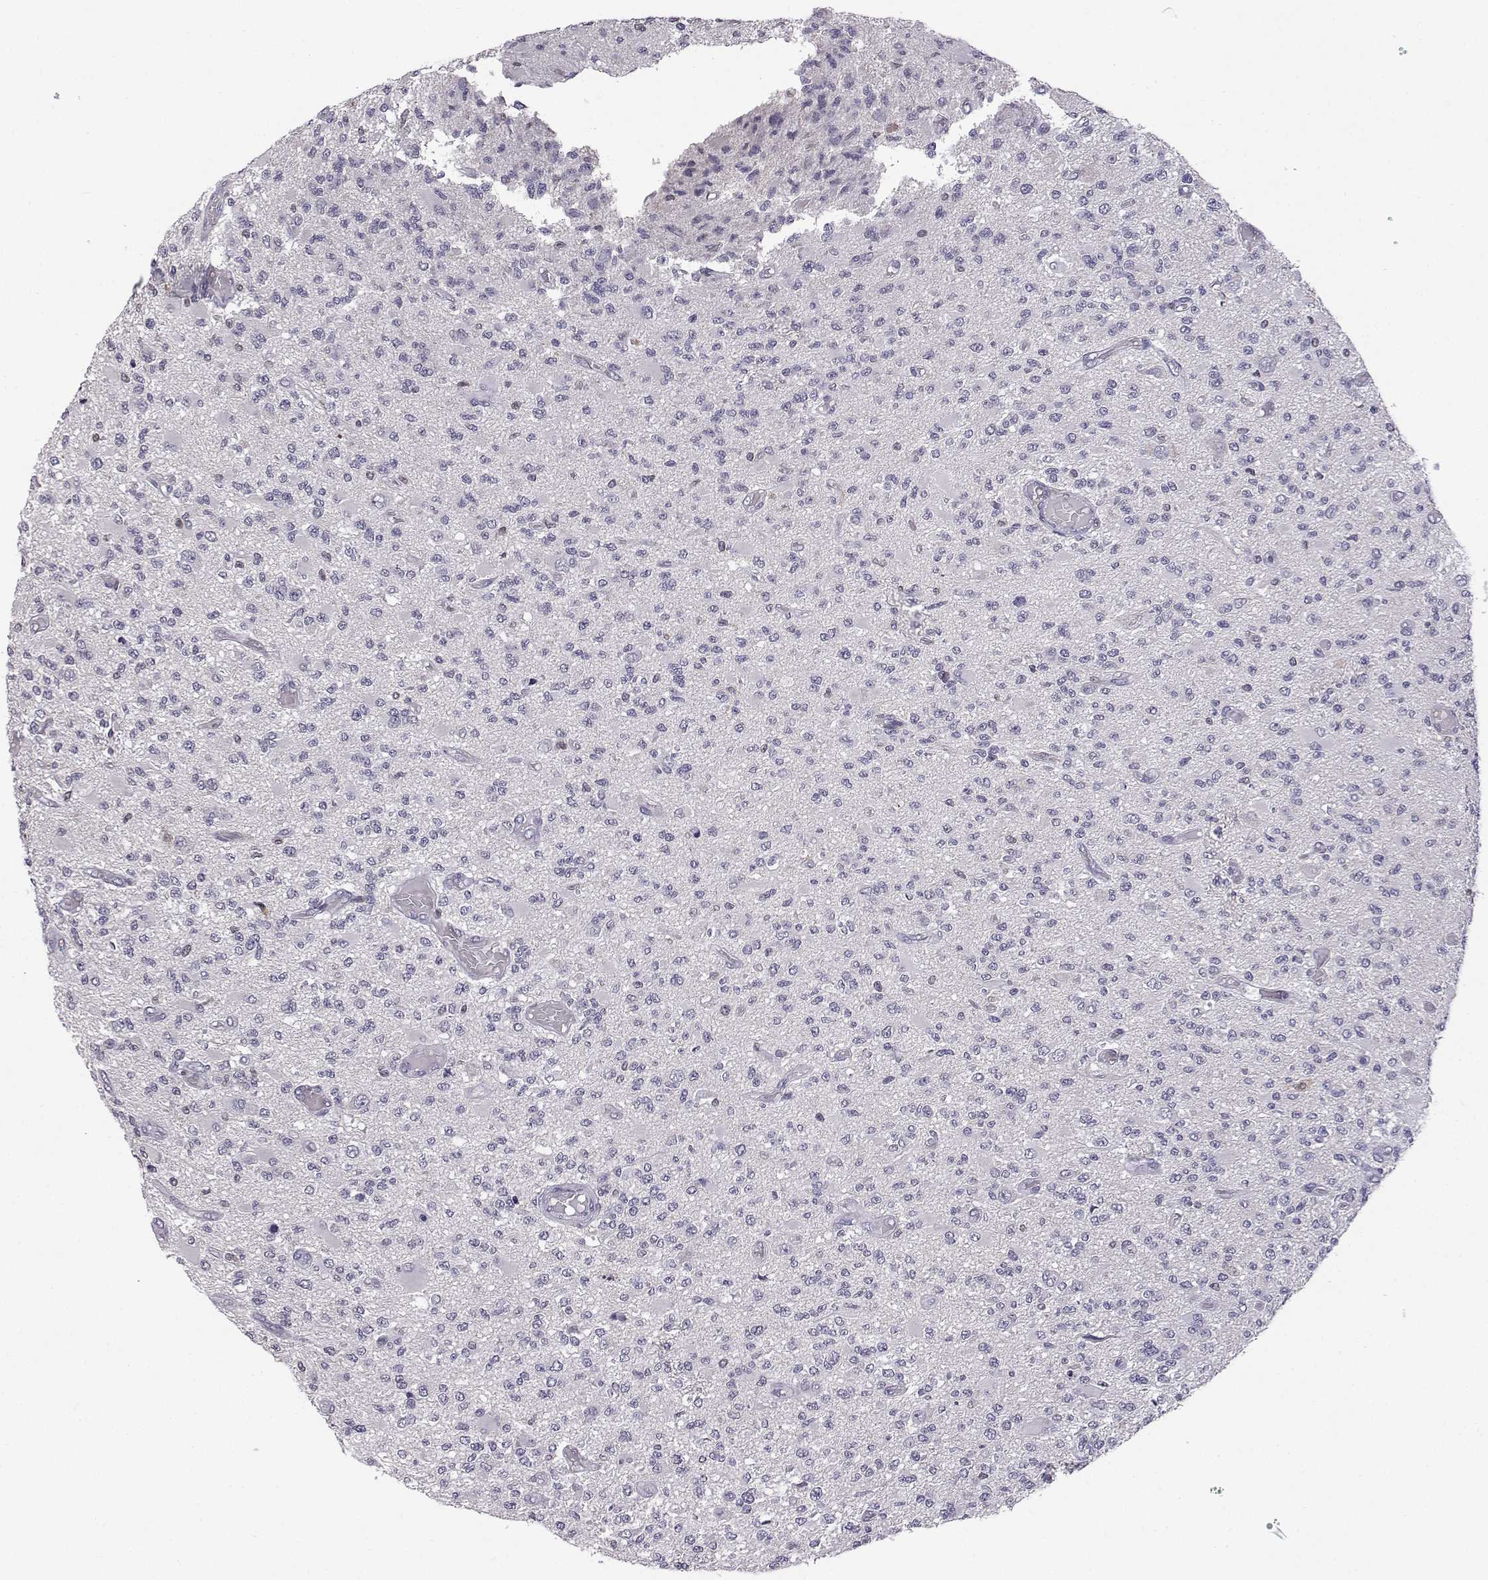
{"staining": {"intensity": "negative", "quantity": "none", "location": "none"}, "tissue": "glioma", "cell_type": "Tumor cells", "image_type": "cancer", "snomed": [{"axis": "morphology", "description": "Glioma, malignant, High grade"}, {"axis": "topography", "description": "Brain"}], "caption": "Tumor cells show no significant staining in glioma.", "gene": "AKR1B1", "patient": {"sex": "female", "age": 63}}